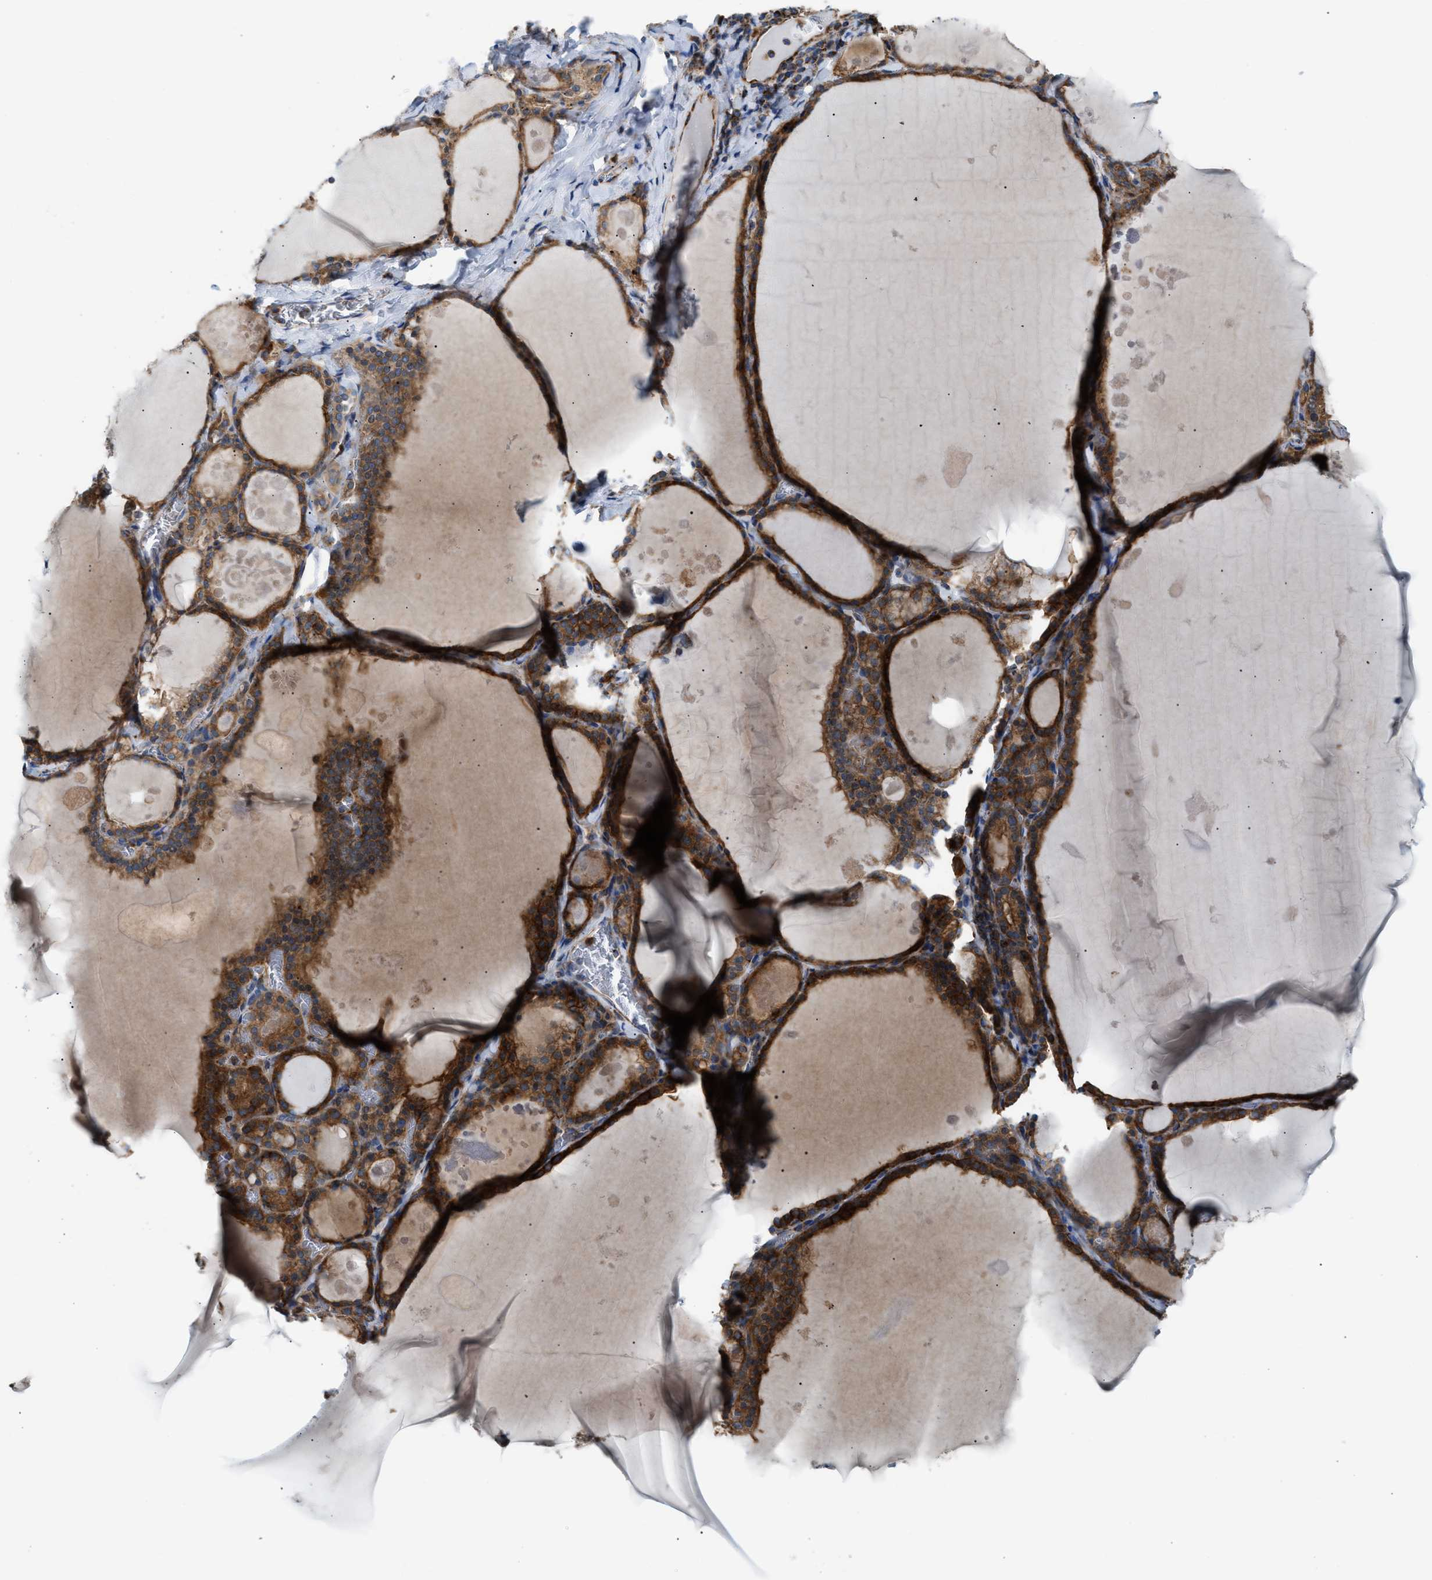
{"staining": {"intensity": "strong", "quantity": ">75%", "location": "cytoplasmic/membranous"}, "tissue": "thyroid gland", "cell_type": "Glandular cells", "image_type": "normal", "snomed": [{"axis": "morphology", "description": "Normal tissue, NOS"}, {"axis": "topography", "description": "Thyroid gland"}], "caption": "Glandular cells exhibit high levels of strong cytoplasmic/membranous staining in approximately >75% of cells in normal human thyroid gland. (Brightfield microscopy of DAB IHC at high magnification).", "gene": "TBC1D15", "patient": {"sex": "male", "age": 56}}